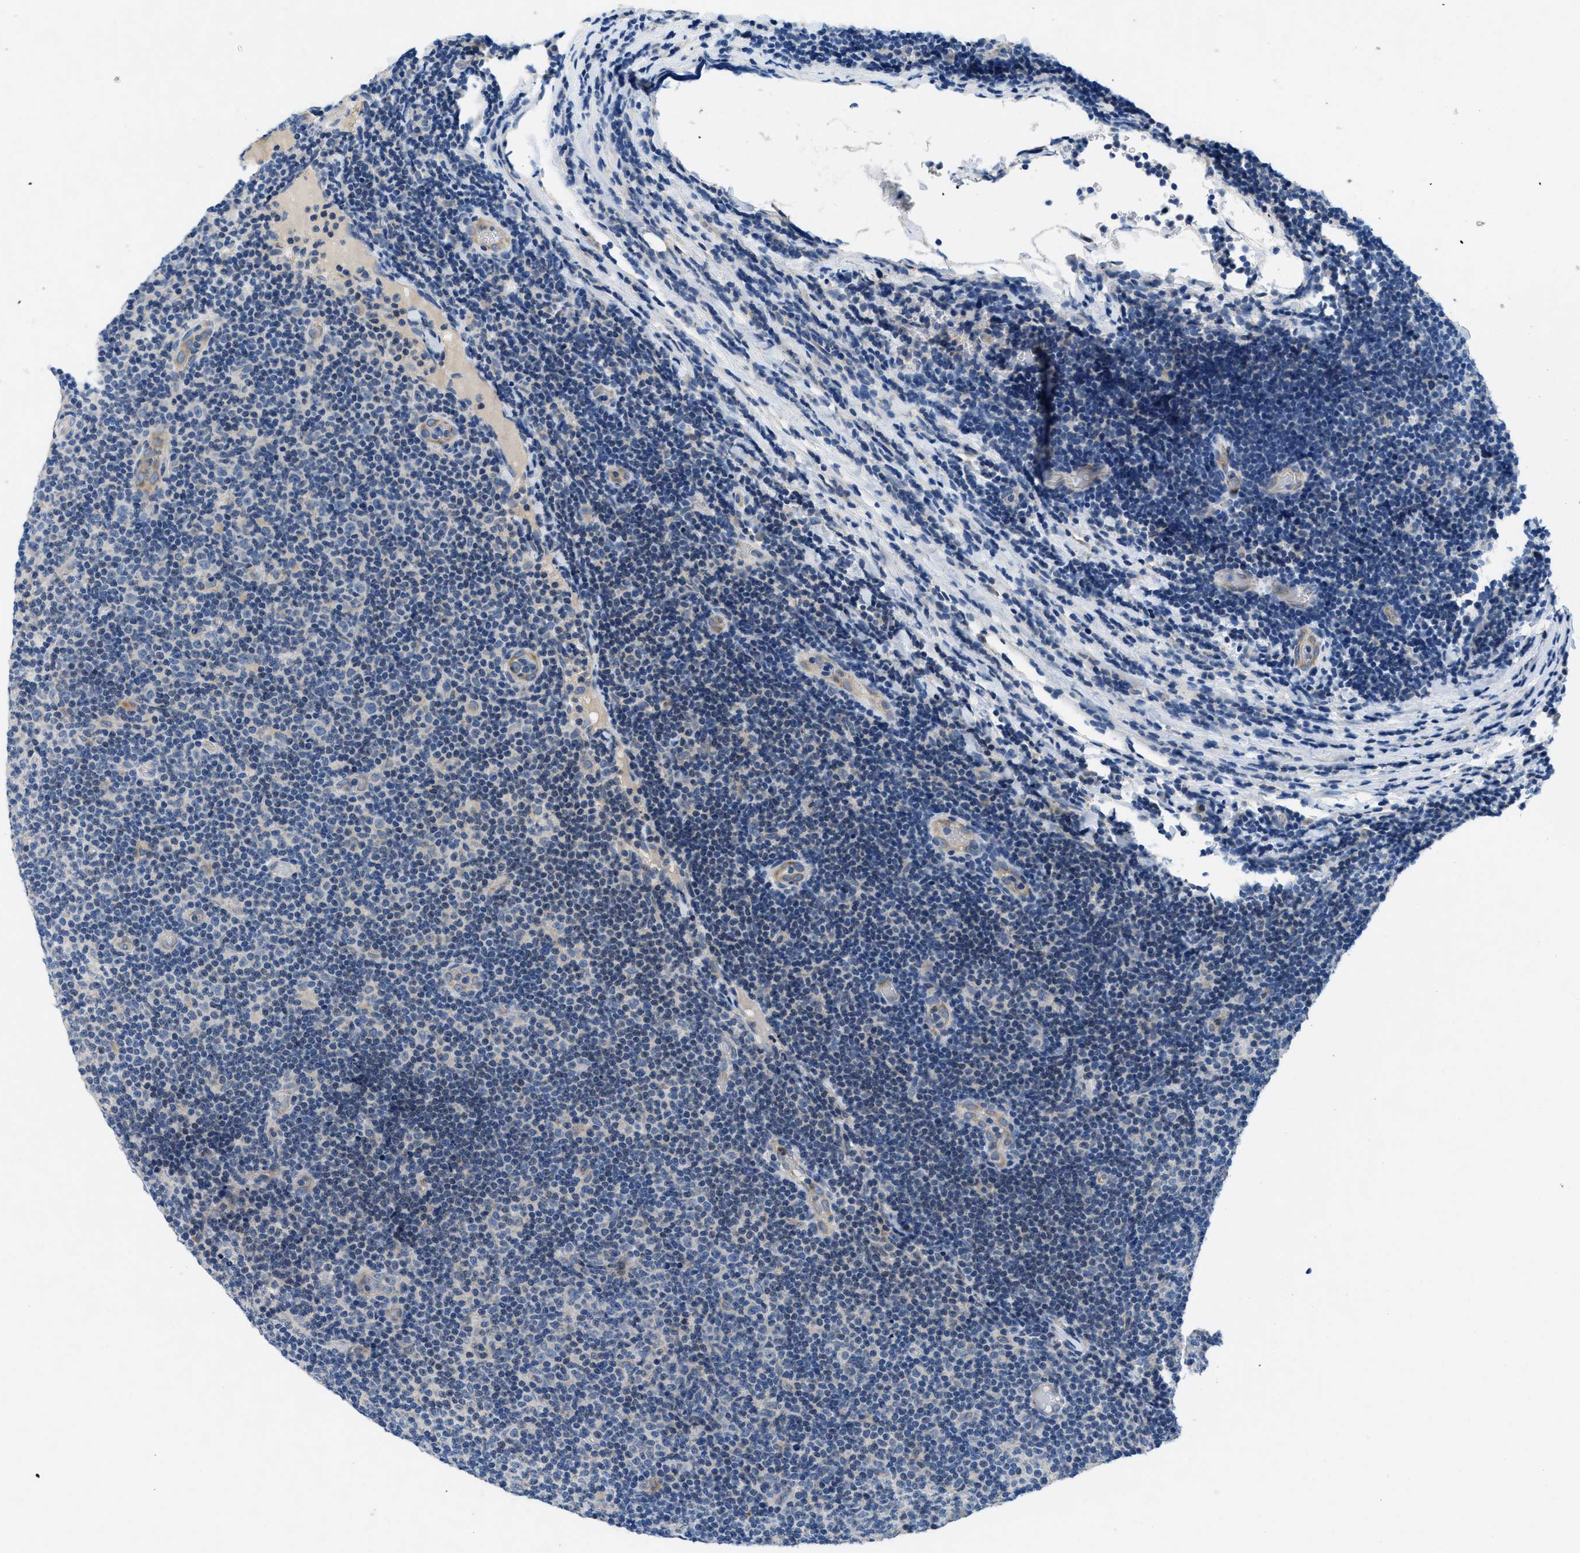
{"staining": {"intensity": "negative", "quantity": "none", "location": "none"}, "tissue": "lymphoma", "cell_type": "Tumor cells", "image_type": "cancer", "snomed": [{"axis": "morphology", "description": "Malignant lymphoma, non-Hodgkin's type, Low grade"}, {"axis": "topography", "description": "Lymph node"}], "caption": "Immunohistochemistry histopathology image of low-grade malignant lymphoma, non-Hodgkin's type stained for a protein (brown), which reveals no staining in tumor cells.", "gene": "PGR", "patient": {"sex": "male", "age": 83}}